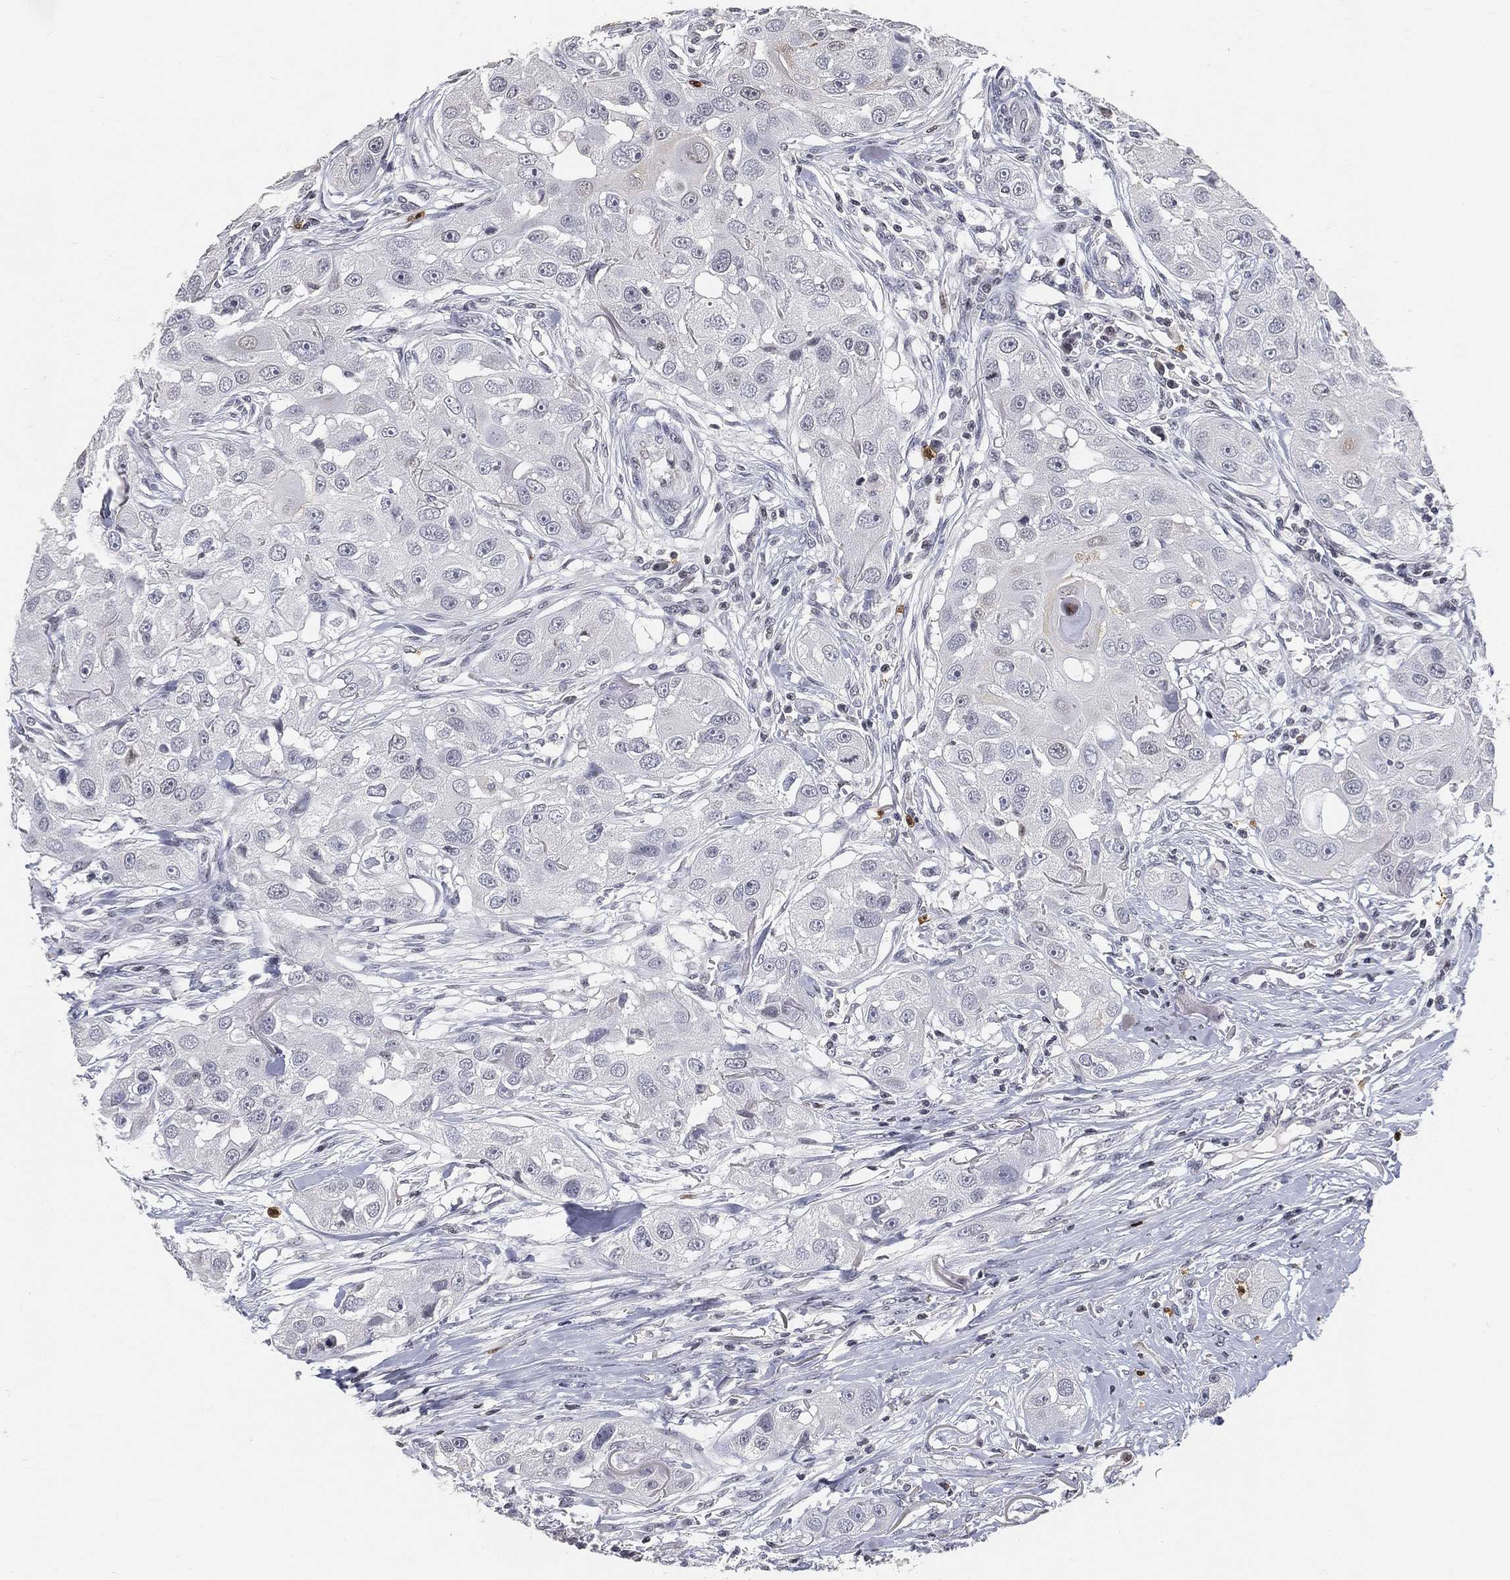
{"staining": {"intensity": "negative", "quantity": "none", "location": "none"}, "tissue": "head and neck cancer", "cell_type": "Tumor cells", "image_type": "cancer", "snomed": [{"axis": "morphology", "description": "Squamous cell carcinoma, NOS"}, {"axis": "topography", "description": "Head-Neck"}], "caption": "This is an IHC micrograph of head and neck cancer (squamous cell carcinoma). There is no expression in tumor cells.", "gene": "ARG1", "patient": {"sex": "male", "age": 51}}